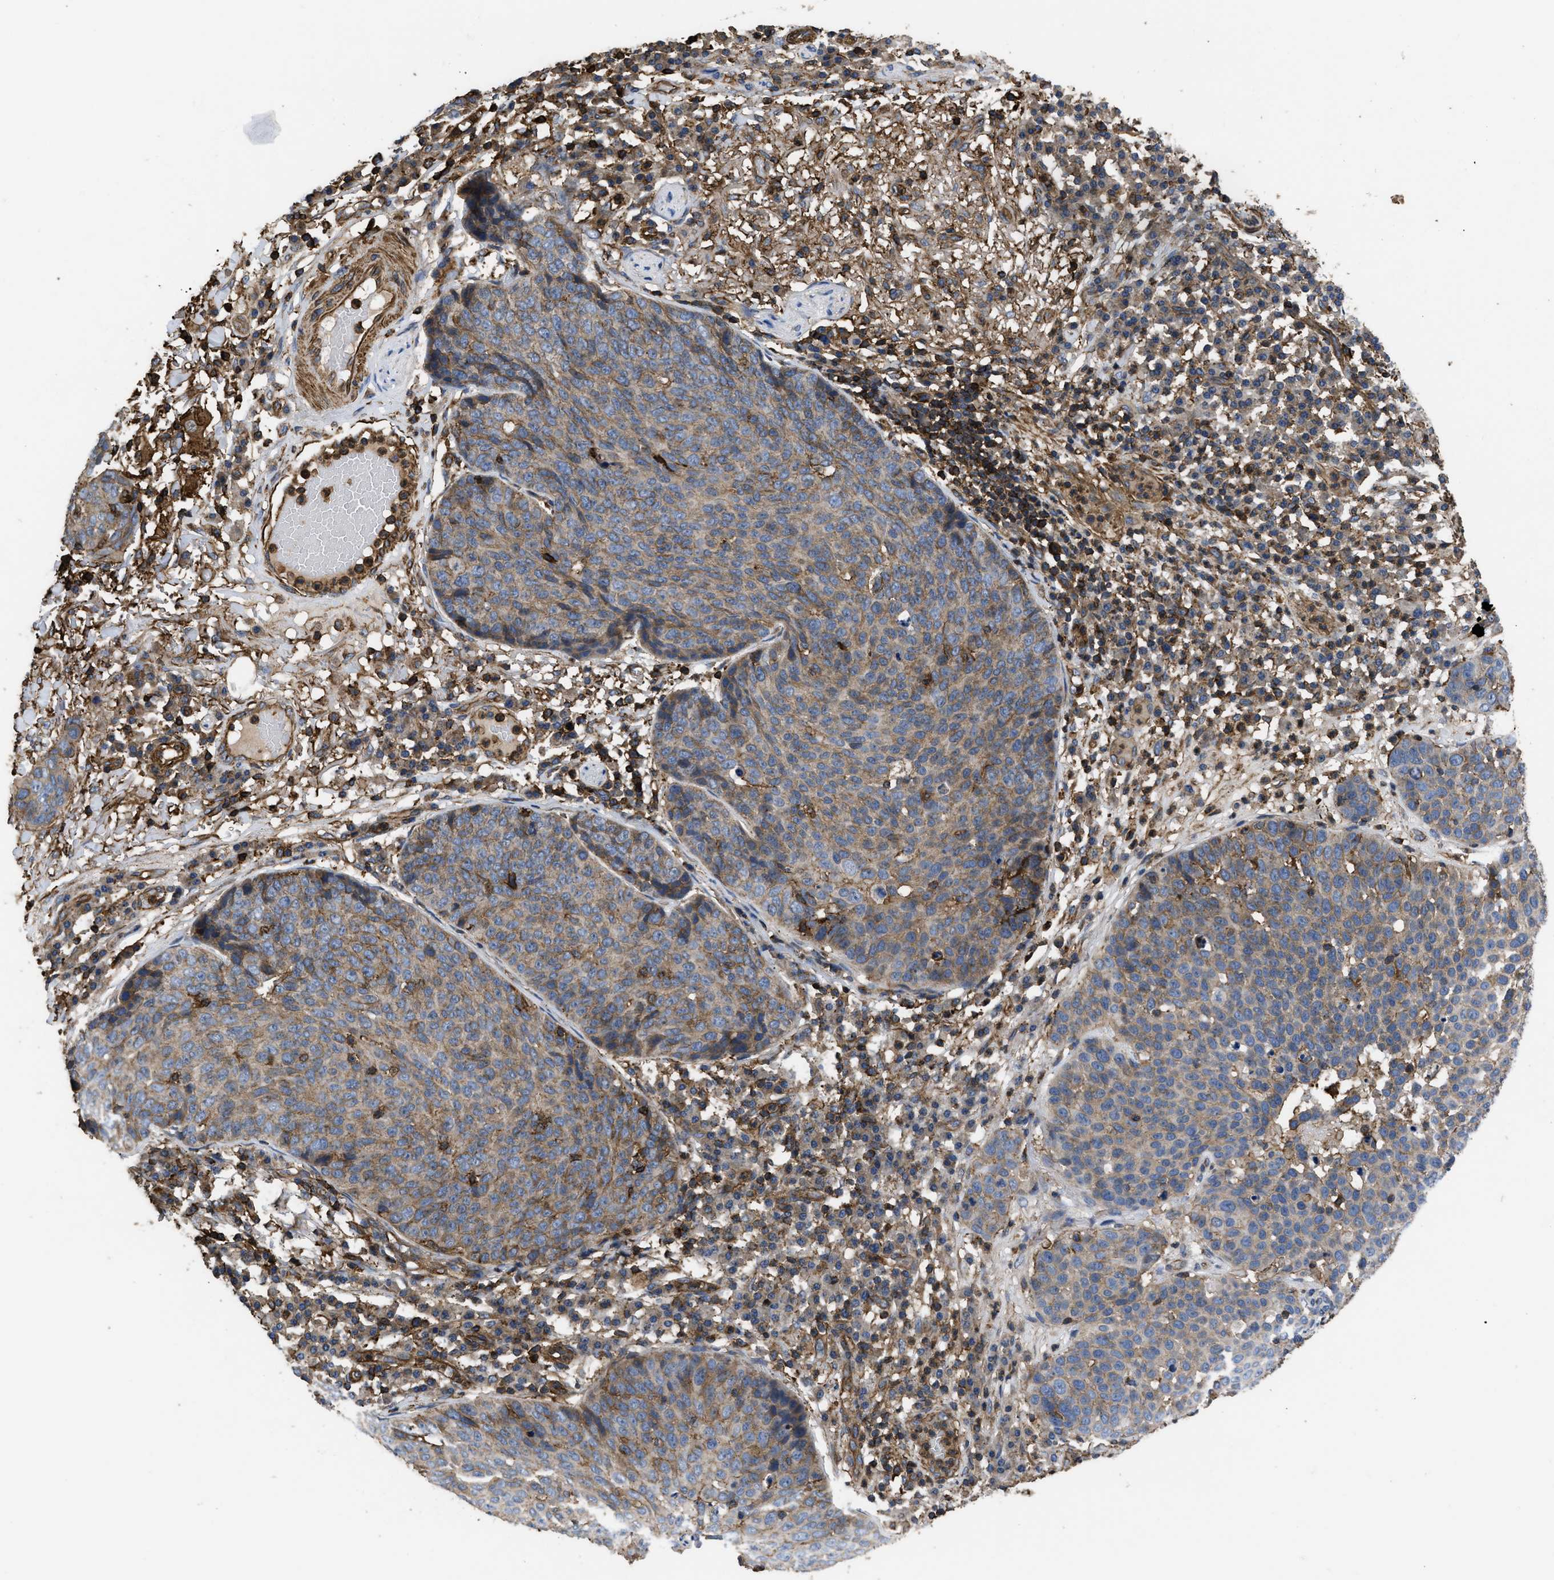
{"staining": {"intensity": "weak", "quantity": ">75%", "location": "cytoplasmic/membranous"}, "tissue": "skin cancer", "cell_type": "Tumor cells", "image_type": "cancer", "snomed": [{"axis": "morphology", "description": "Squamous cell carcinoma in situ, NOS"}, {"axis": "morphology", "description": "Squamous cell carcinoma, NOS"}, {"axis": "topography", "description": "Skin"}], "caption": "Skin cancer (squamous cell carcinoma) stained with a protein marker demonstrates weak staining in tumor cells.", "gene": "SCUBE2", "patient": {"sex": "male", "age": 93}}